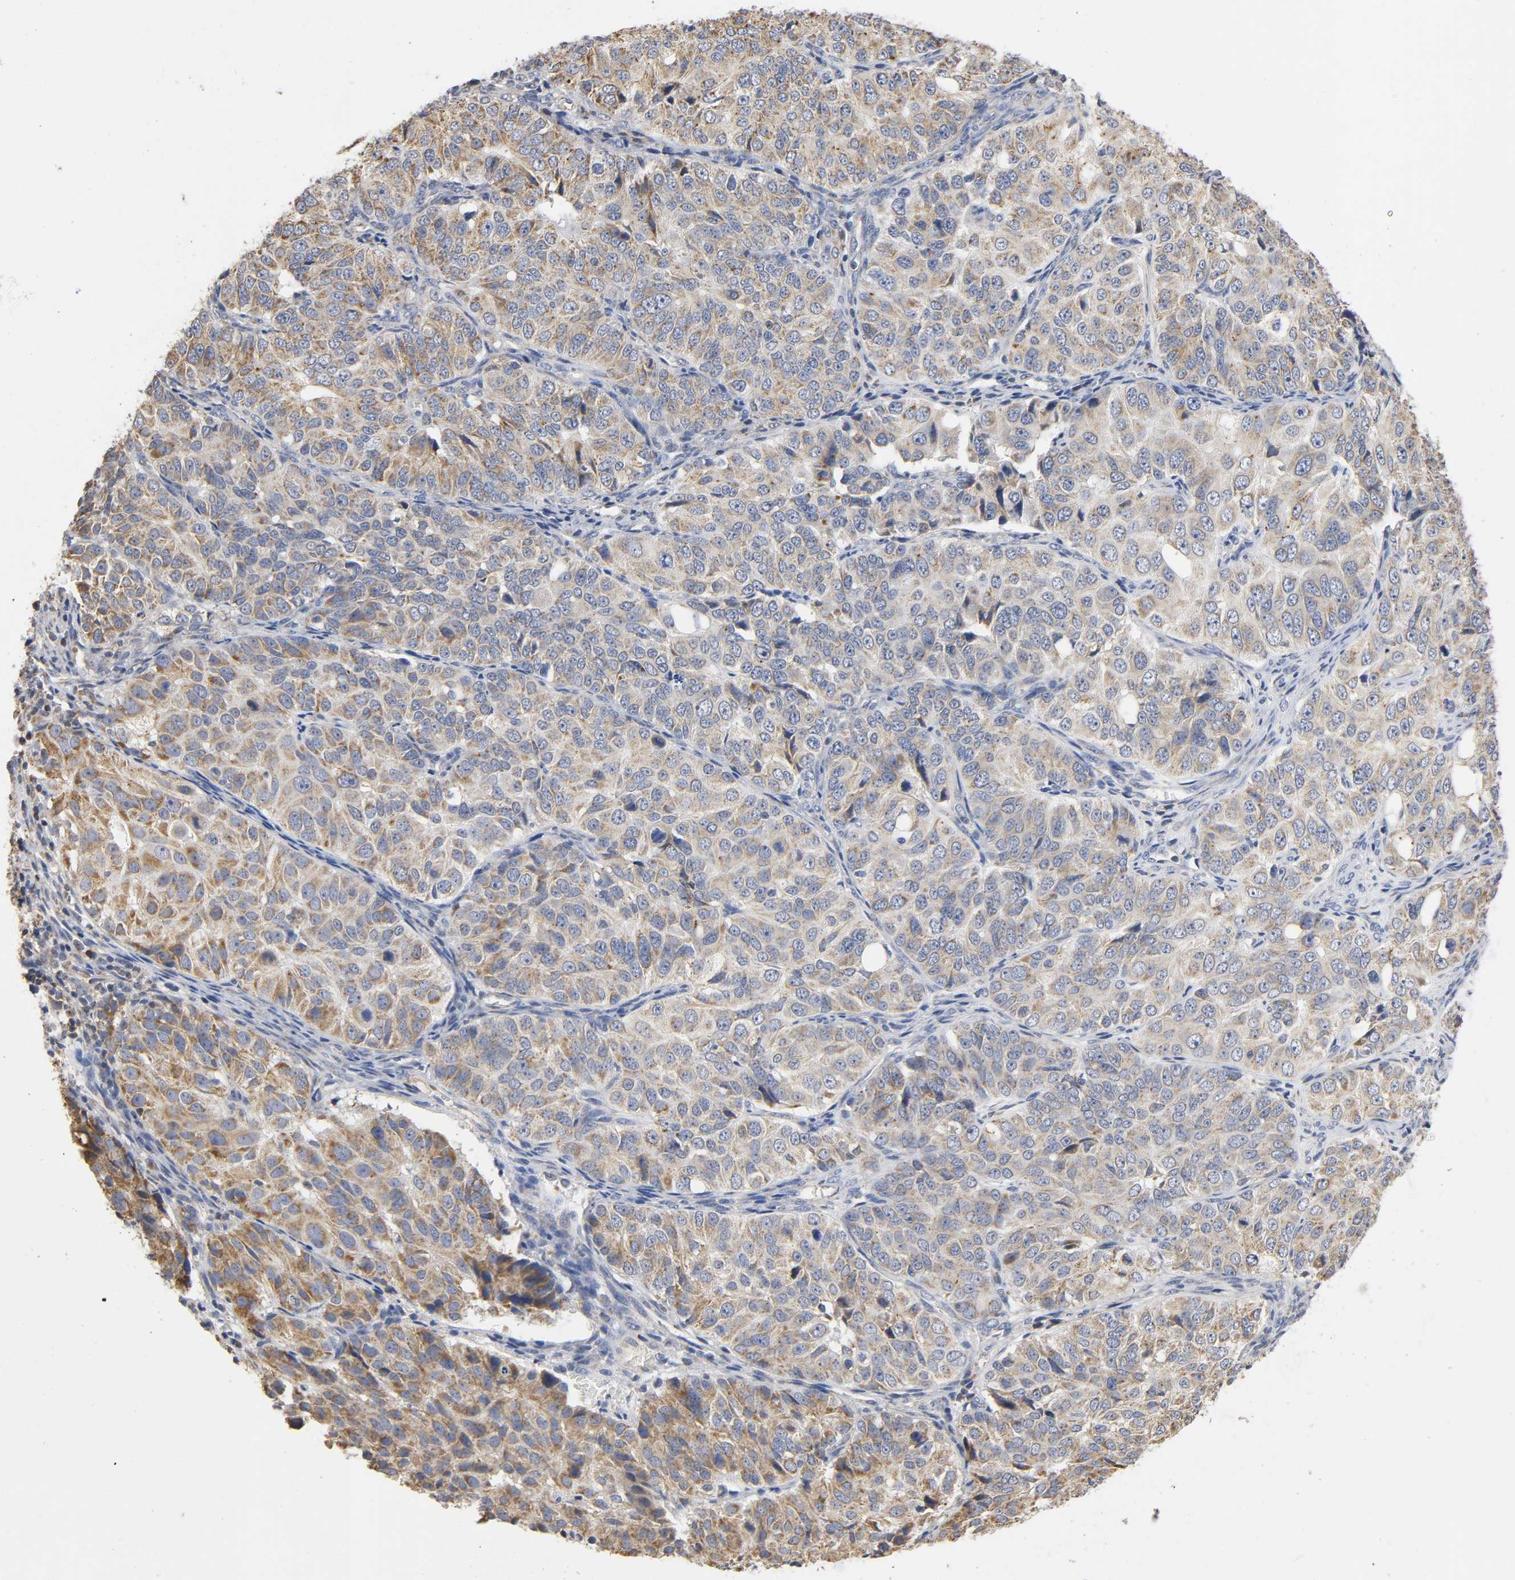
{"staining": {"intensity": "moderate", "quantity": ">75%", "location": "cytoplasmic/membranous"}, "tissue": "ovarian cancer", "cell_type": "Tumor cells", "image_type": "cancer", "snomed": [{"axis": "morphology", "description": "Carcinoma, endometroid"}, {"axis": "topography", "description": "Ovary"}], "caption": "This is a photomicrograph of immunohistochemistry staining of ovarian endometroid carcinoma, which shows moderate positivity in the cytoplasmic/membranous of tumor cells.", "gene": "SYT16", "patient": {"sex": "female", "age": 51}}